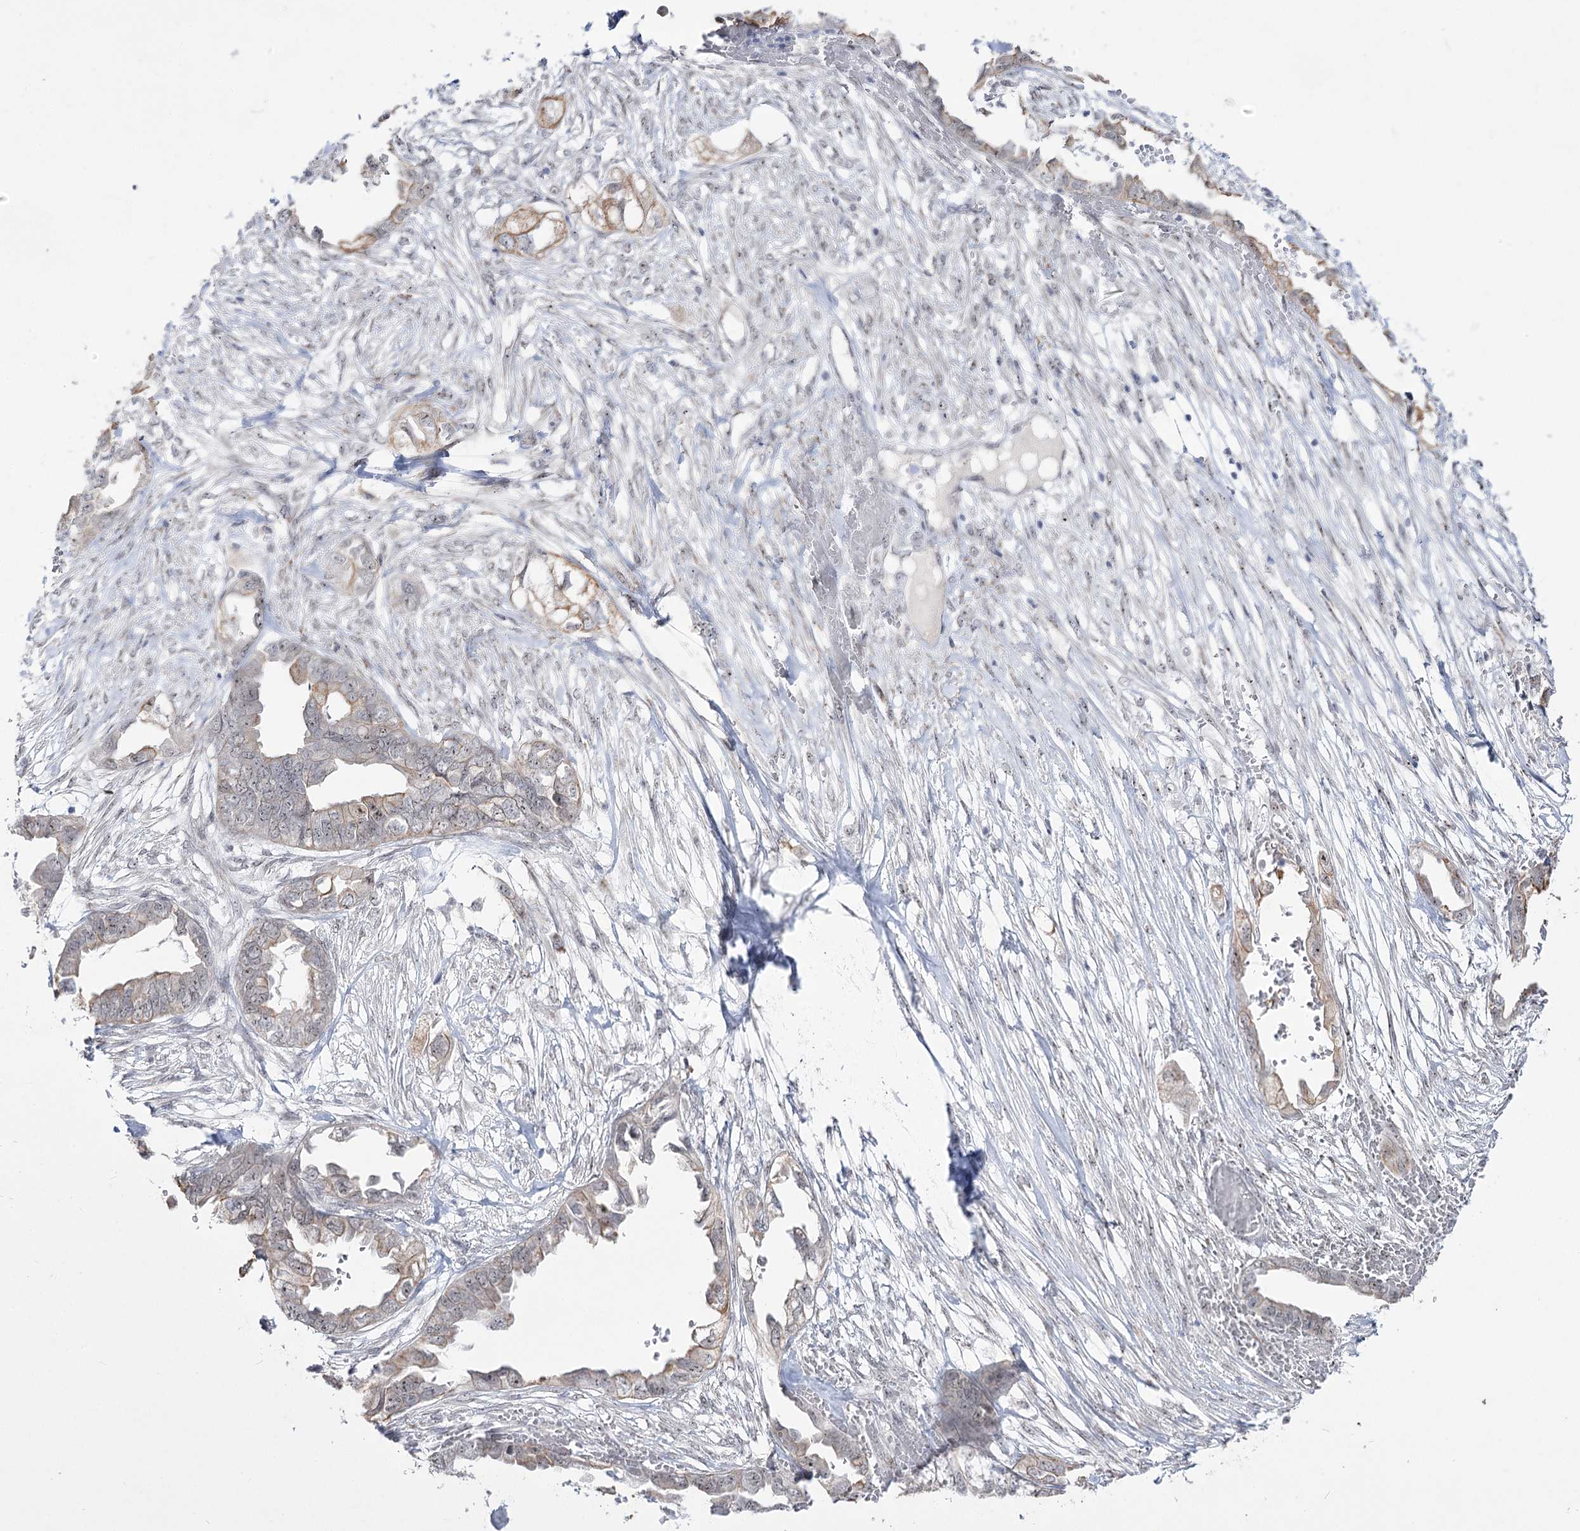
{"staining": {"intensity": "weak", "quantity": "<25%", "location": "cytoplasmic/membranous"}, "tissue": "endometrial cancer", "cell_type": "Tumor cells", "image_type": "cancer", "snomed": [{"axis": "morphology", "description": "Adenocarcinoma, NOS"}, {"axis": "morphology", "description": "Adenocarcinoma, metastatic, NOS"}, {"axis": "topography", "description": "Adipose tissue"}, {"axis": "topography", "description": "Endometrium"}], "caption": "High power microscopy histopathology image of an immunohistochemistry (IHC) photomicrograph of endometrial cancer, revealing no significant positivity in tumor cells.", "gene": "DDX50", "patient": {"sex": "female", "age": 67}}